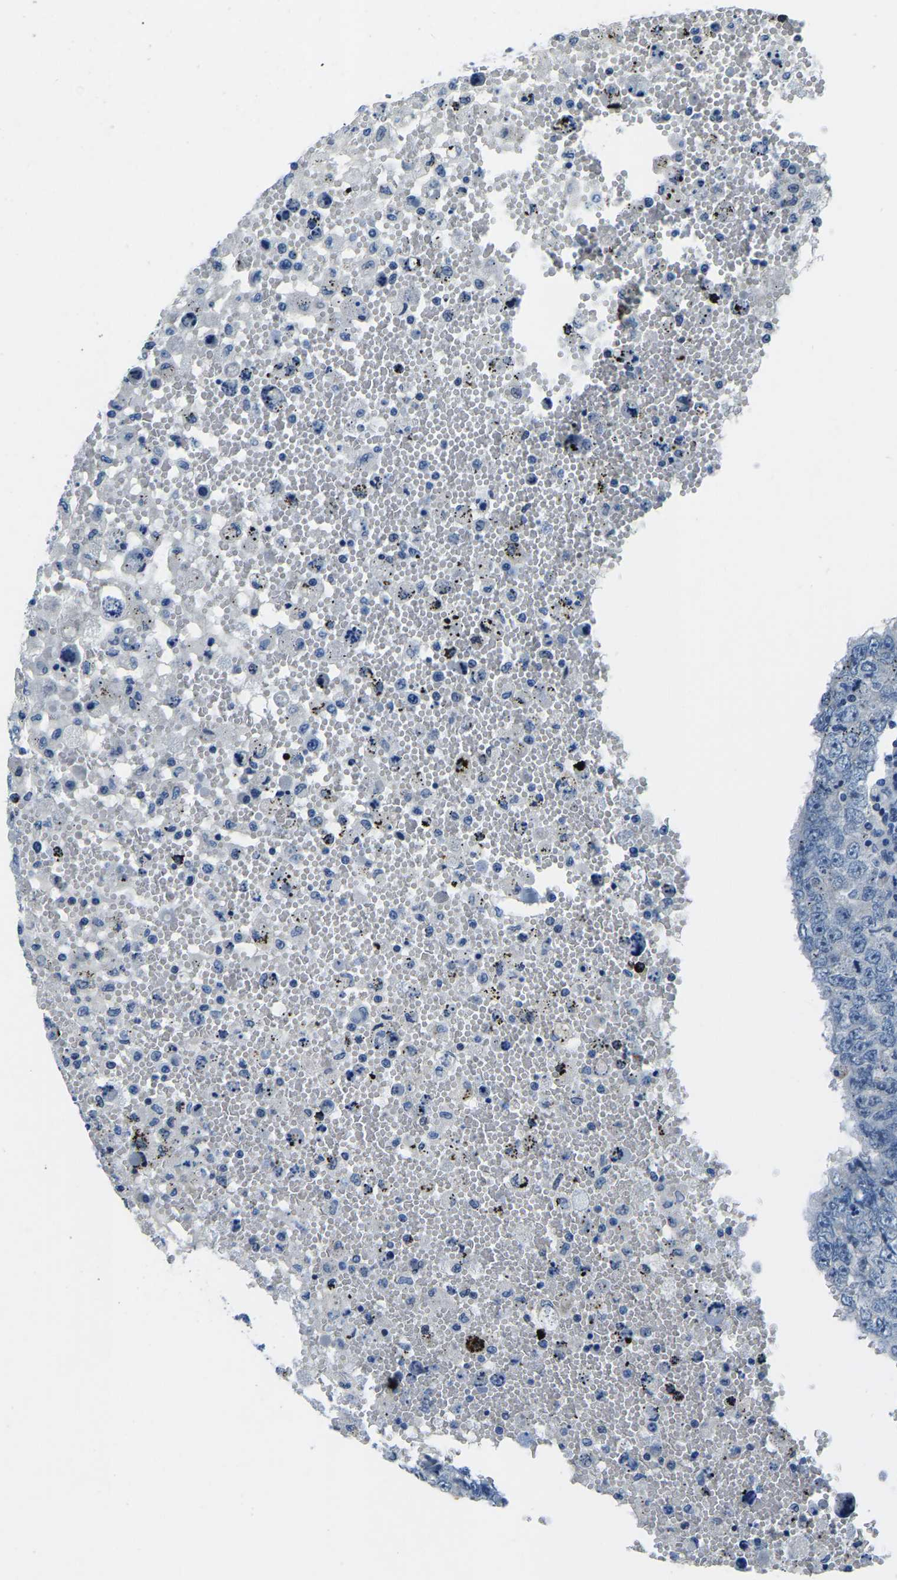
{"staining": {"intensity": "negative", "quantity": "none", "location": "none"}, "tissue": "testis cancer", "cell_type": "Tumor cells", "image_type": "cancer", "snomed": [{"axis": "morphology", "description": "Carcinoma, Embryonal, NOS"}, {"axis": "topography", "description": "Testis"}], "caption": "Immunohistochemistry micrograph of neoplastic tissue: human embryonal carcinoma (testis) stained with DAB displays no significant protein expression in tumor cells.", "gene": "XIRP1", "patient": {"sex": "male", "age": 26}}